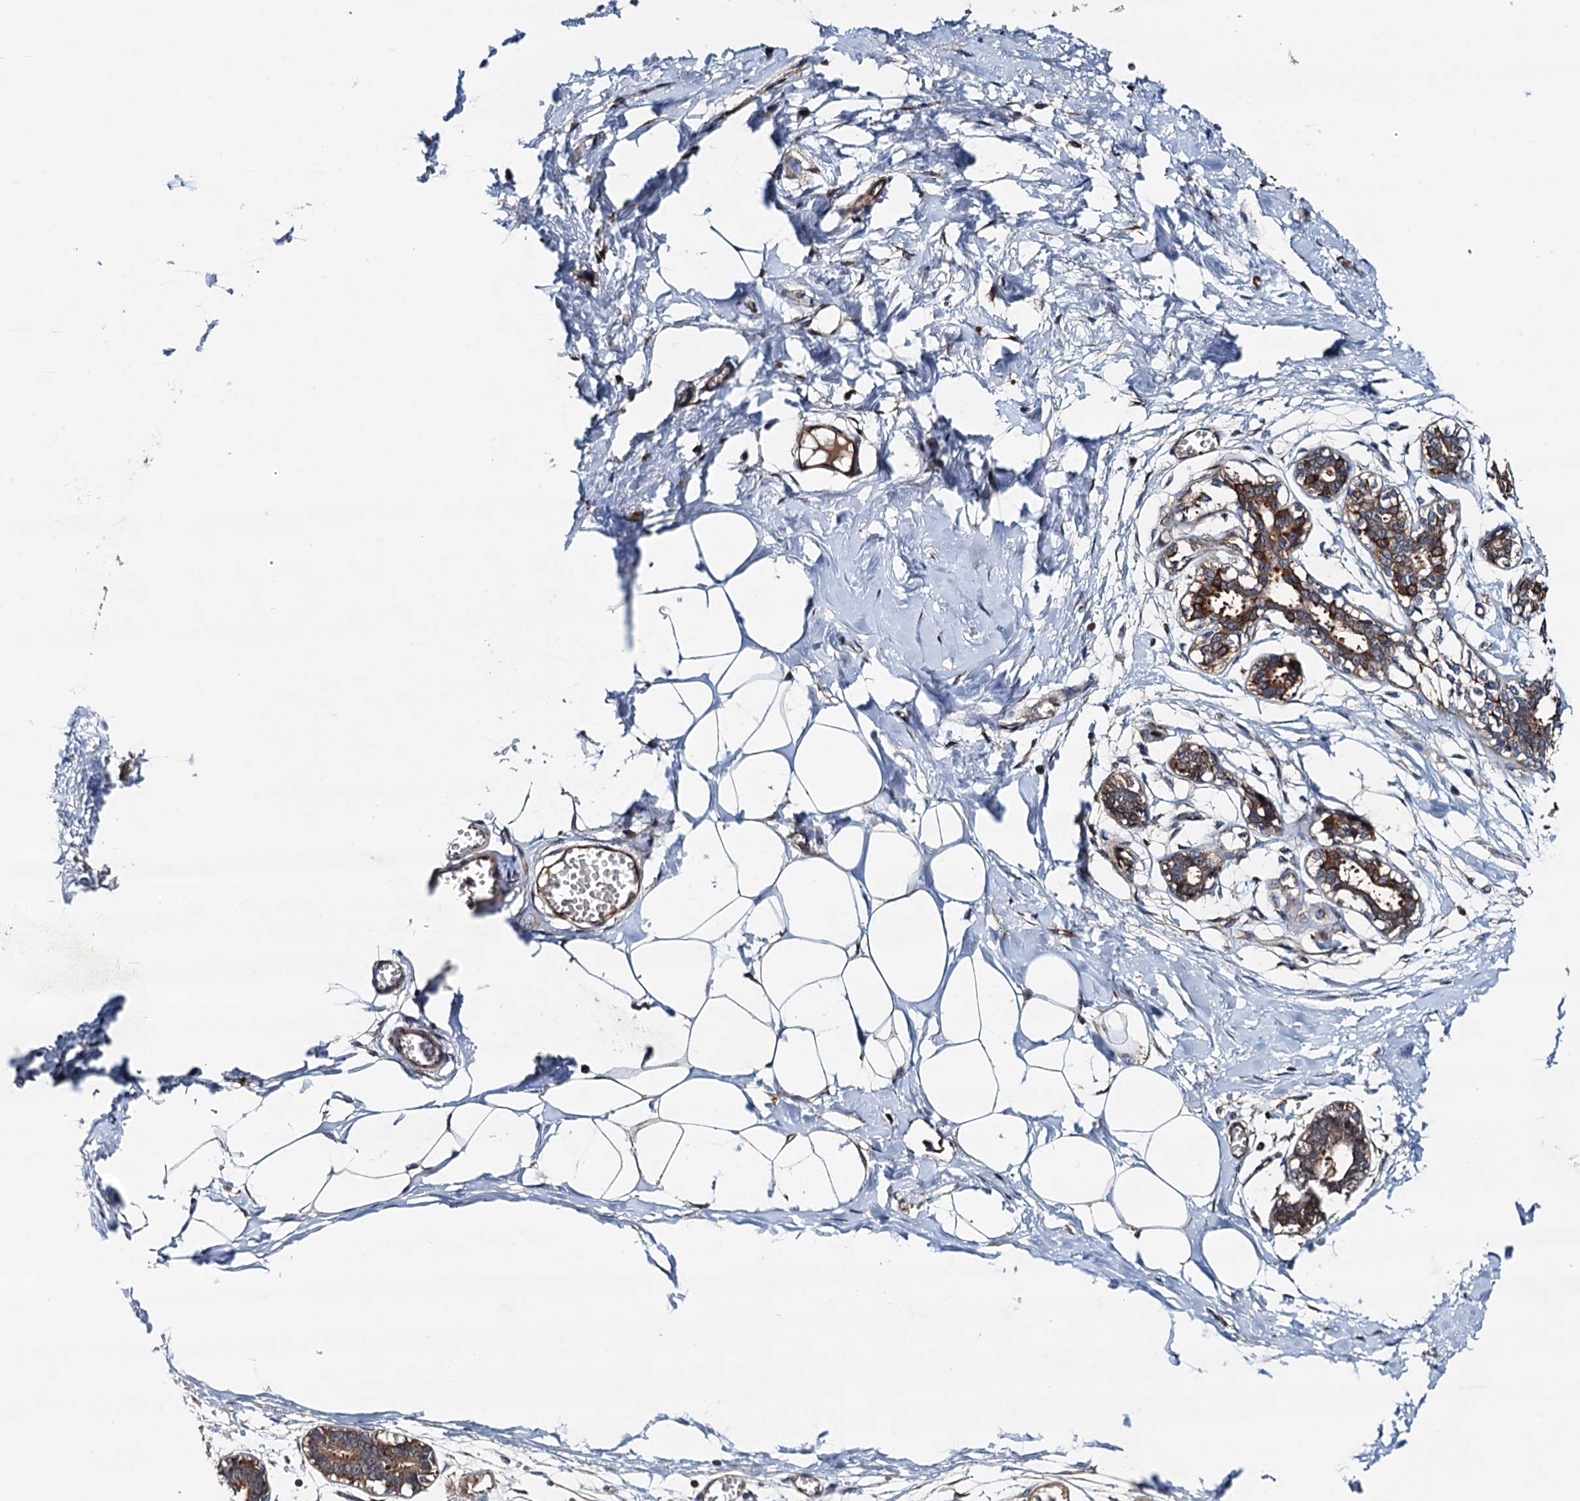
{"staining": {"intensity": "moderate", "quantity": ">75%", "location": "cytoplasmic/membranous"}, "tissue": "breast", "cell_type": "Adipocytes", "image_type": "normal", "snomed": [{"axis": "morphology", "description": "Normal tissue, NOS"}, {"axis": "topography", "description": "Breast"}], "caption": "Human breast stained for a protein (brown) reveals moderate cytoplasmic/membranous positive staining in about >75% of adipocytes.", "gene": "USP6NL", "patient": {"sex": "female", "age": 27}}